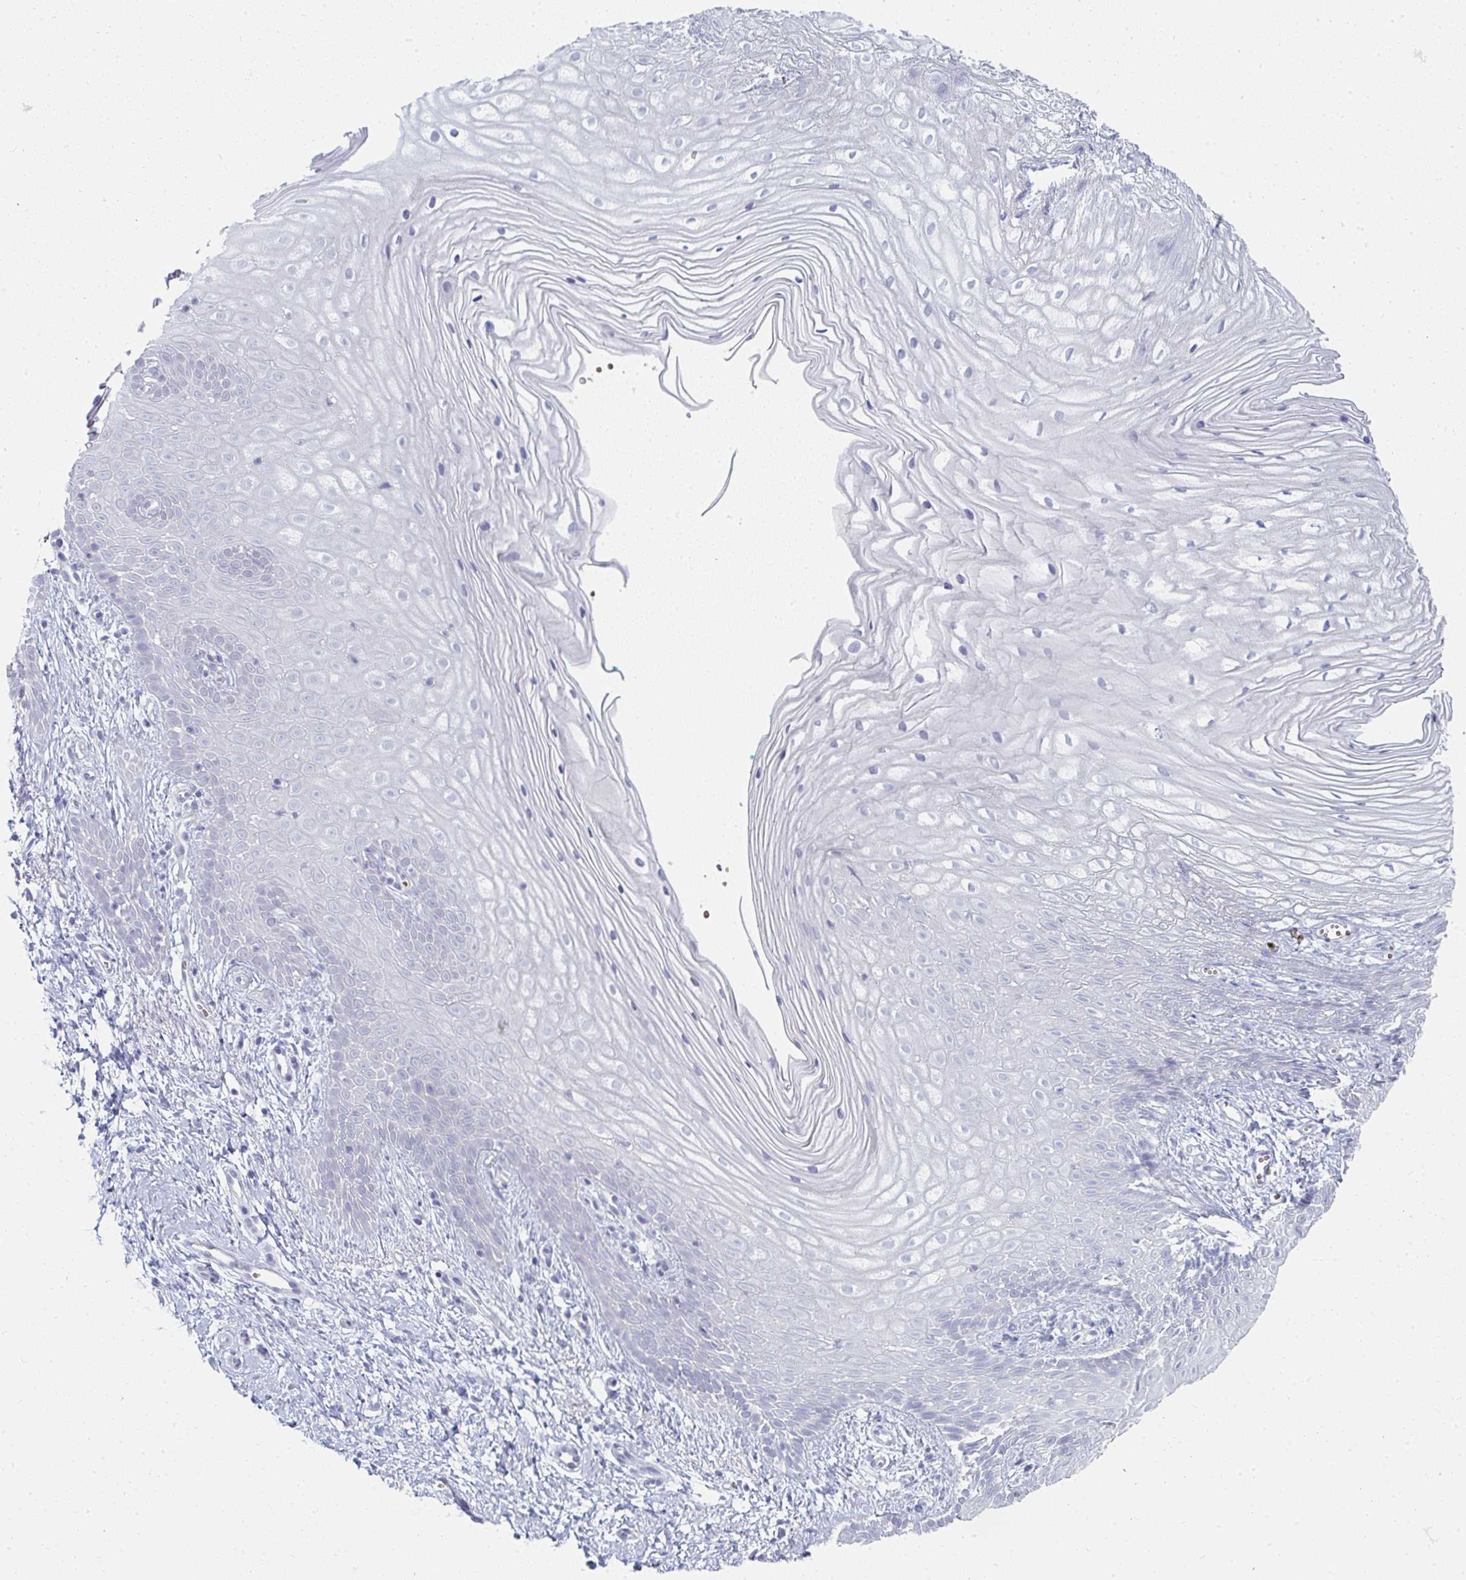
{"staining": {"intensity": "negative", "quantity": "none", "location": "none"}, "tissue": "vagina", "cell_type": "Squamous epithelial cells", "image_type": "normal", "snomed": [{"axis": "morphology", "description": "Normal tissue, NOS"}, {"axis": "topography", "description": "Vagina"}], "caption": "Immunohistochemical staining of normal human vagina shows no significant staining in squamous epithelial cells. (Brightfield microscopy of DAB (3,3'-diaminobenzidine) immunohistochemistry (IHC) at high magnification).", "gene": "SHB", "patient": {"sex": "female", "age": 38}}